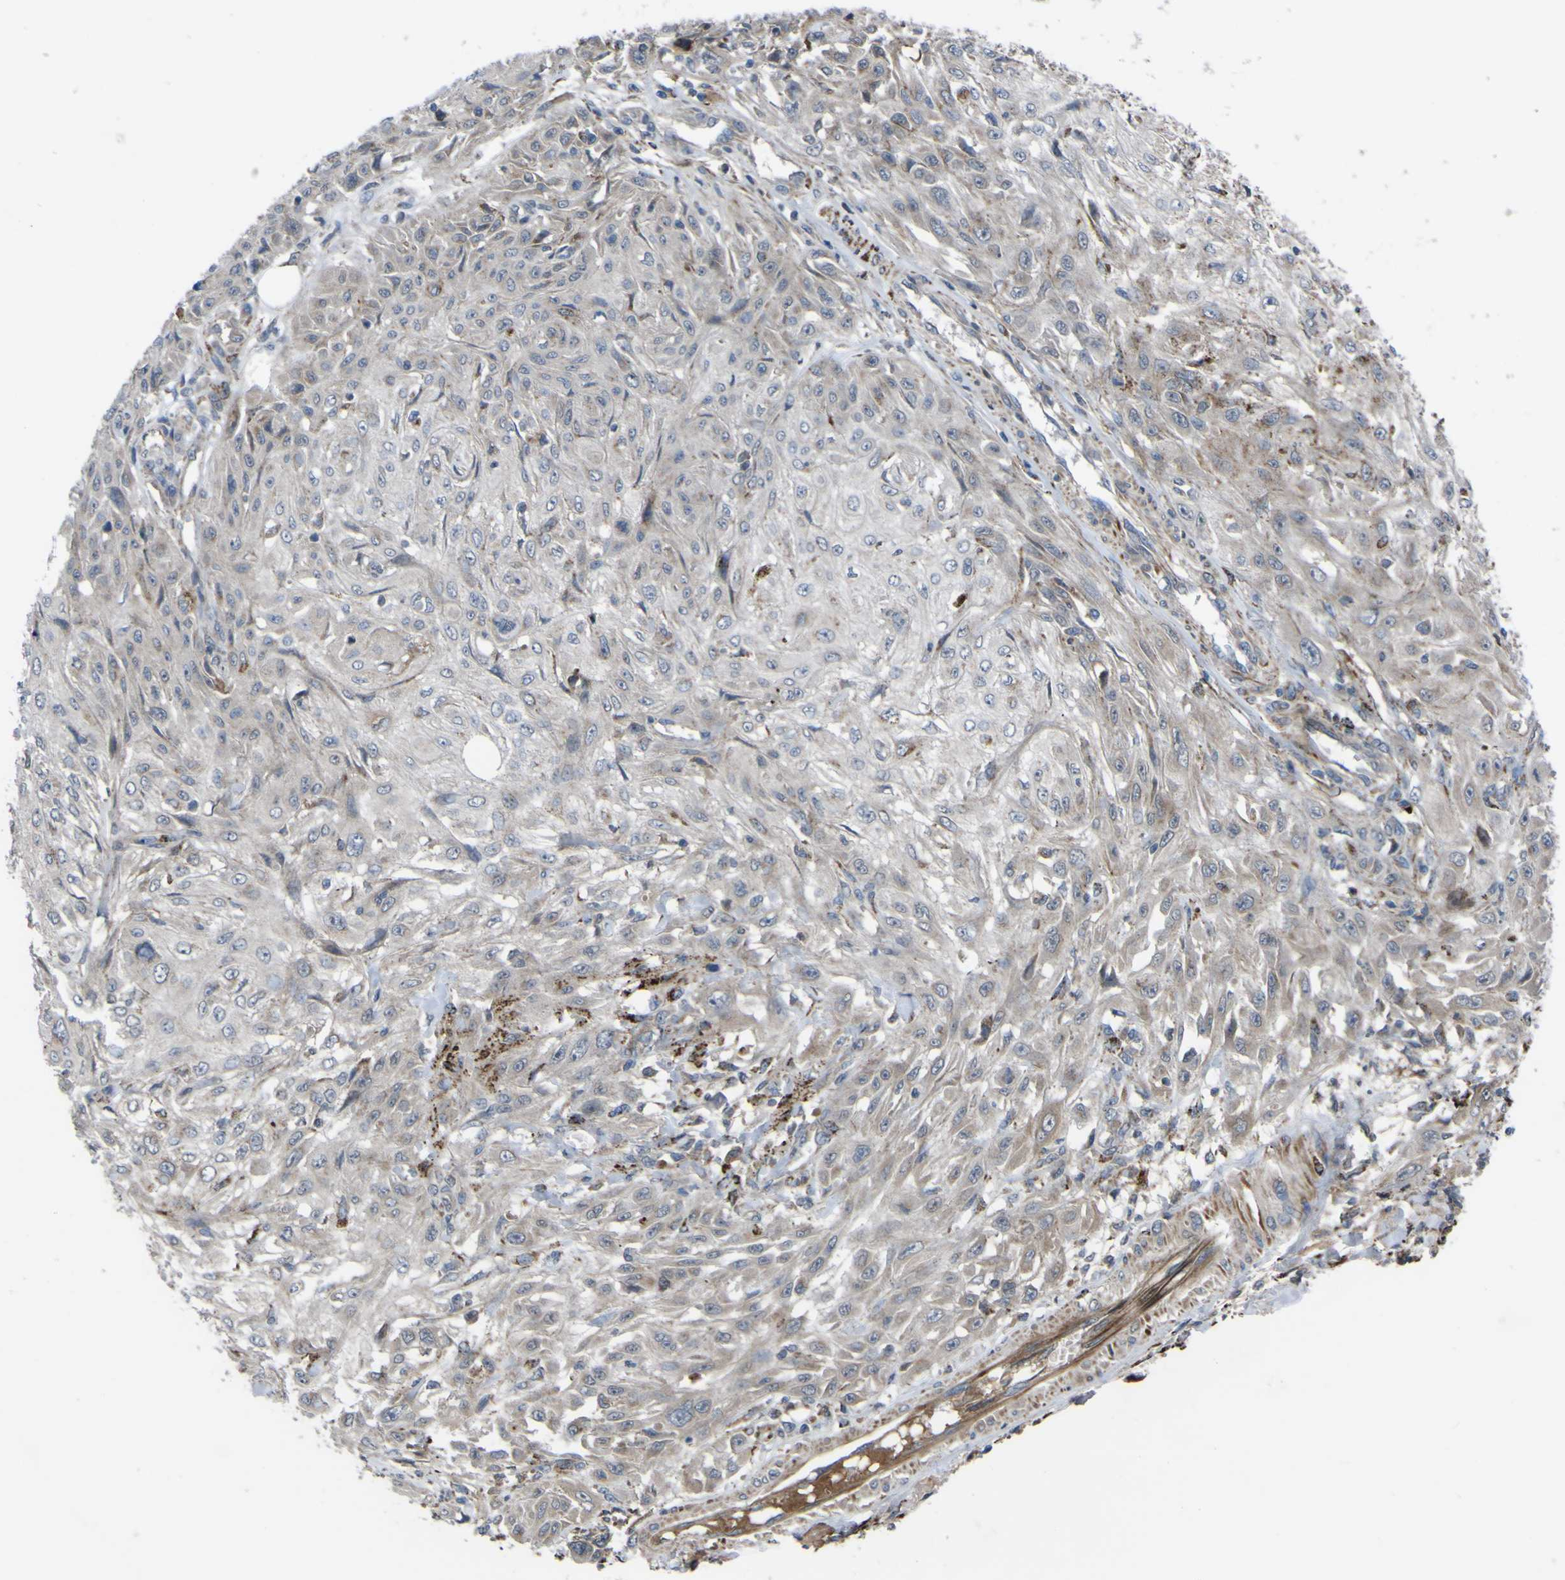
{"staining": {"intensity": "weak", "quantity": "<25%", "location": "cytoplasmic/membranous"}, "tissue": "skin cancer", "cell_type": "Tumor cells", "image_type": "cancer", "snomed": [{"axis": "morphology", "description": "Squamous cell carcinoma, NOS"}, {"axis": "topography", "description": "Skin"}], "caption": "This is a image of immunohistochemistry staining of skin squamous cell carcinoma, which shows no expression in tumor cells.", "gene": "GPLD1", "patient": {"sex": "male", "age": 75}}